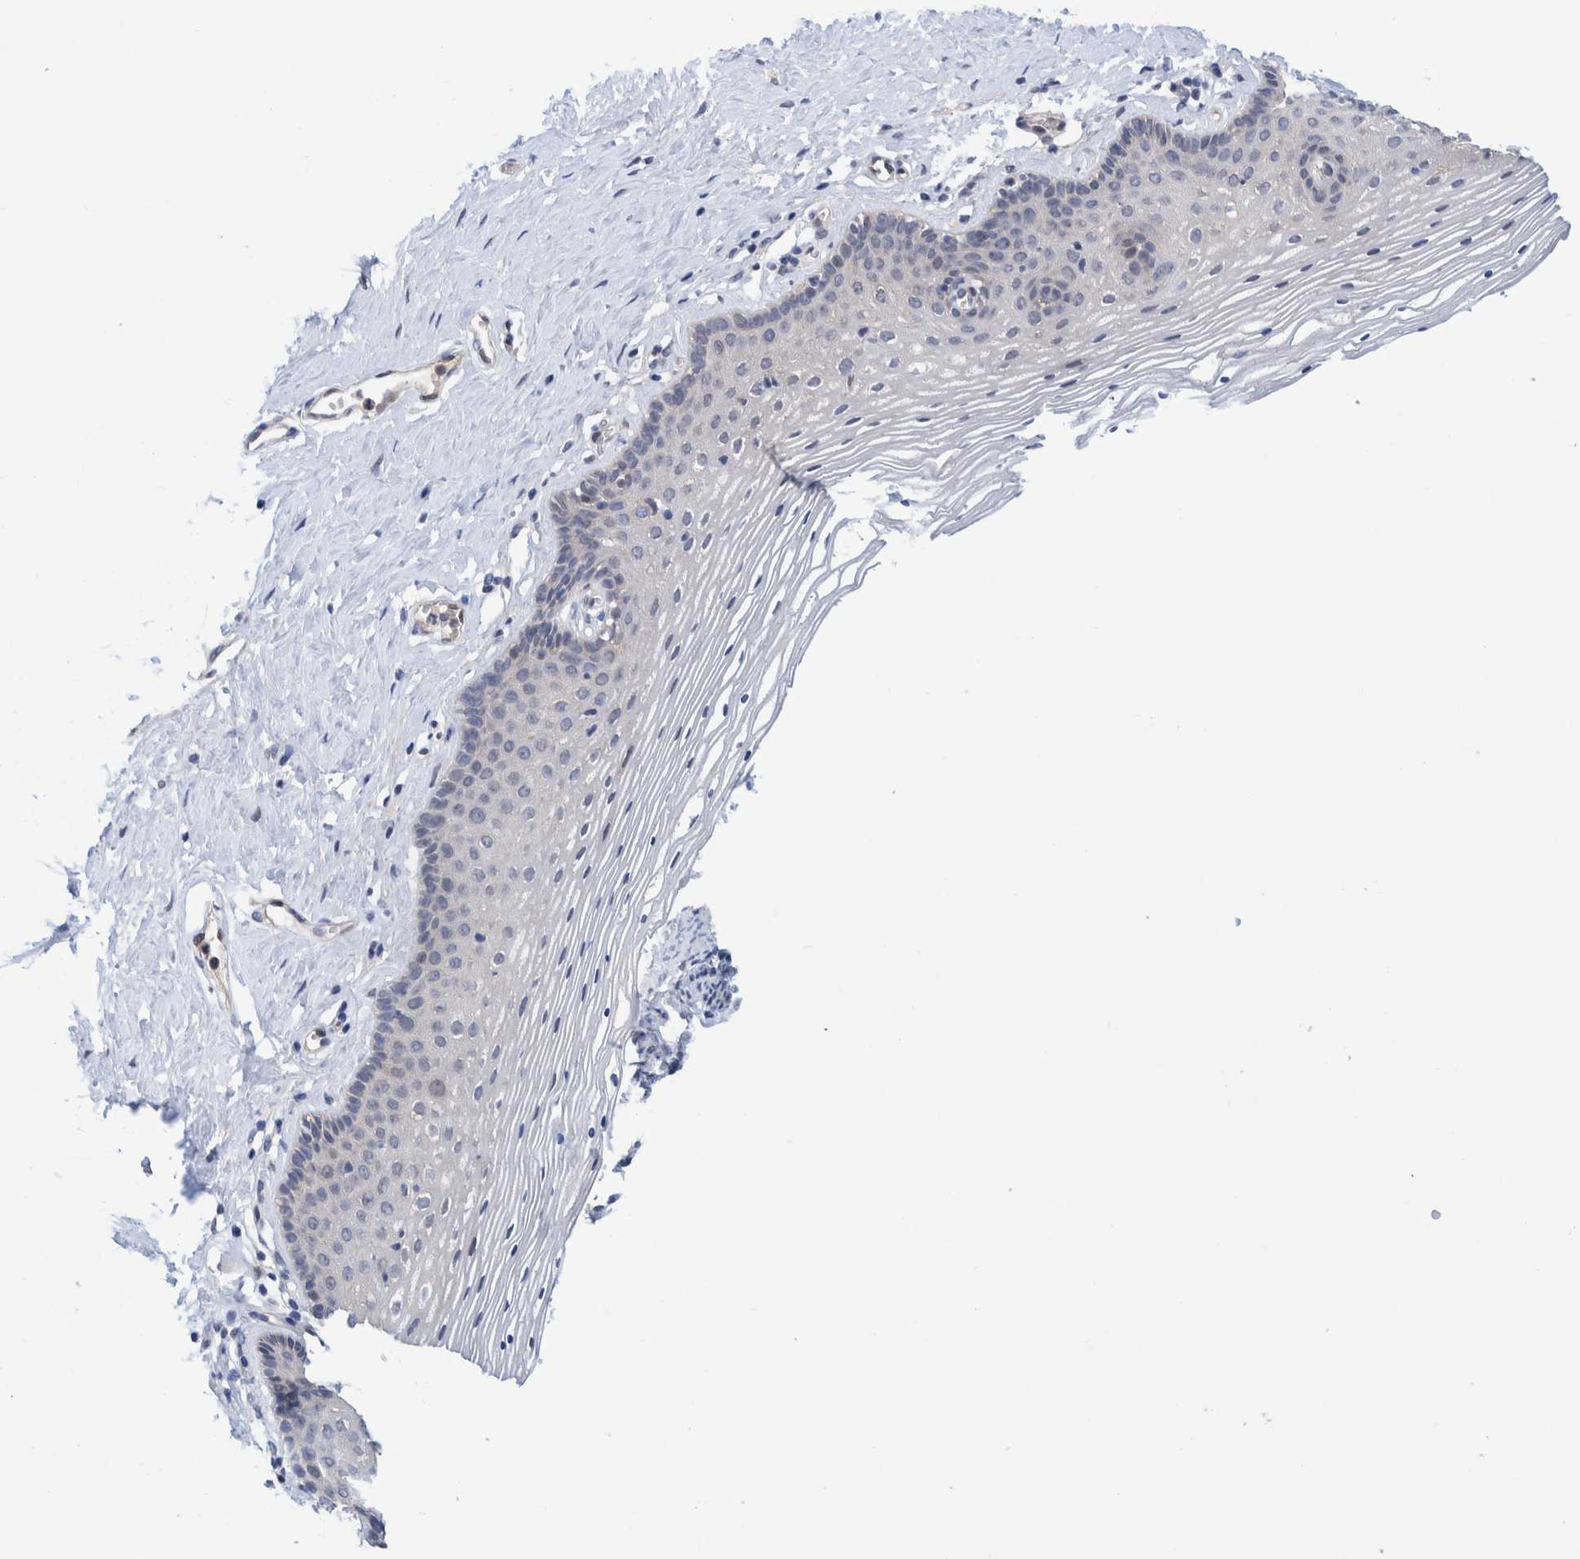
{"staining": {"intensity": "weak", "quantity": "<25%", "location": "cytoplasmic/membranous"}, "tissue": "vagina", "cell_type": "Squamous epithelial cells", "image_type": "normal", "snomed": [{"axis": "morphology", "description": "Normal tissue, NOS"}, {"axis": "topography", "description": "Vagina"}], "caption": "The micrograph displays no staining of squamous epithelial cells in unremarkable vagina. Nuclei are stained in blue.", "gene": "PFAS", "patient": {"sex": "female", "age": 32}}